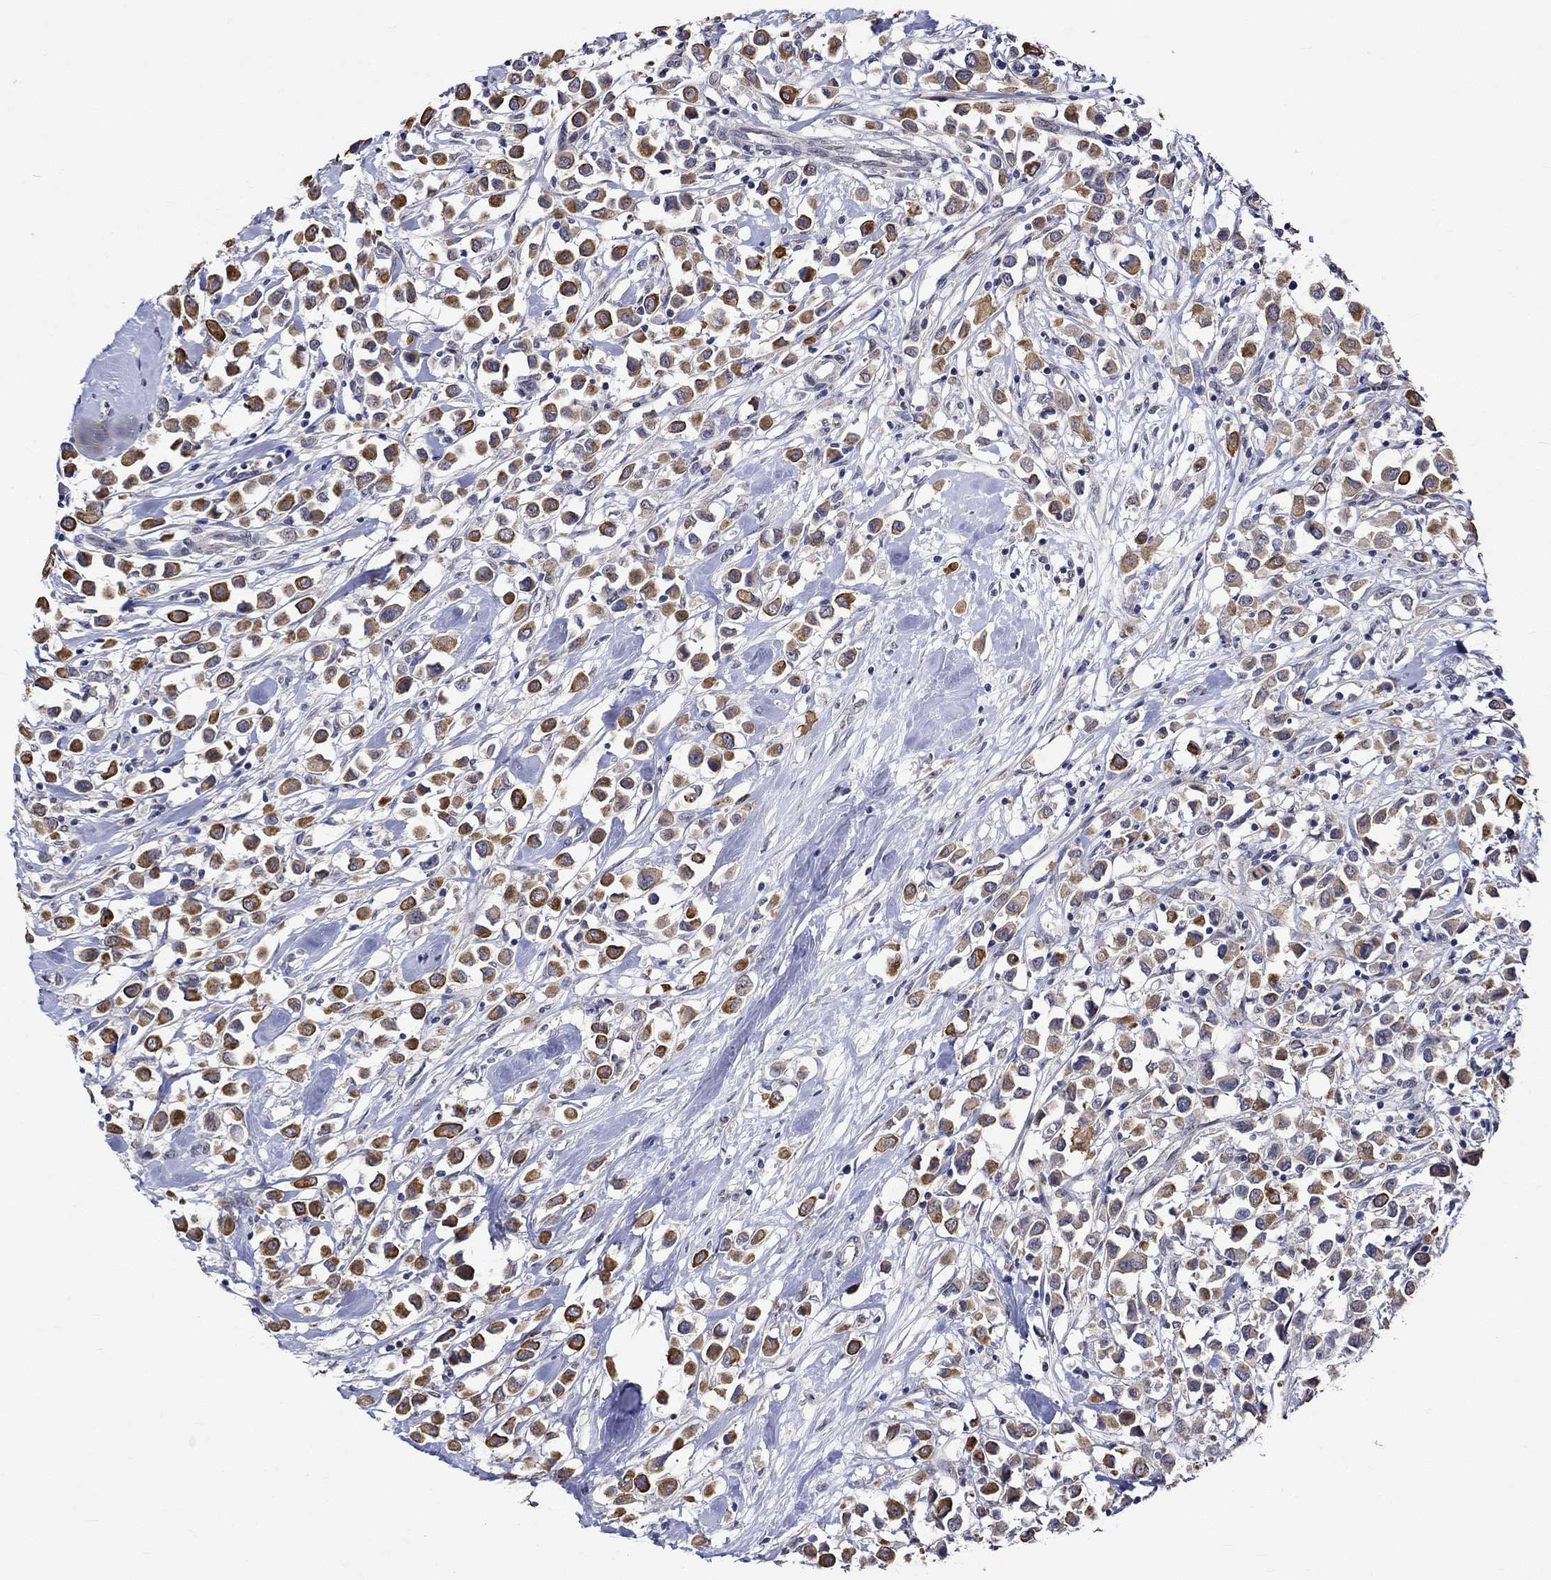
{"staining": {"intensity": "strong", "quantity": ">75%", "location": "cytoplasmic/membranous"}, "tissue": "breast cancer", "cell_type": "Tumor cells", "image_type": "cancer", "snomed": [{"axis": "morphology", "description": "Duct carcinoma"}, {"axis": "topography", "description": "Breast"}], "caption": "Immunohistochemistry (IHC) photomicrograph of neoplastic tissue: breast cancer (intraductal carcinoma) stained using immunohistochemistry (IHC) displays high levels of strong protein expression localized specifically in the cytoplasmic/membranous of tumor cells, appearing as a cytoplasmic/membranous brown color.", "gene": "DDX3Y", "patient": {"sex": "female", "age": 61}}